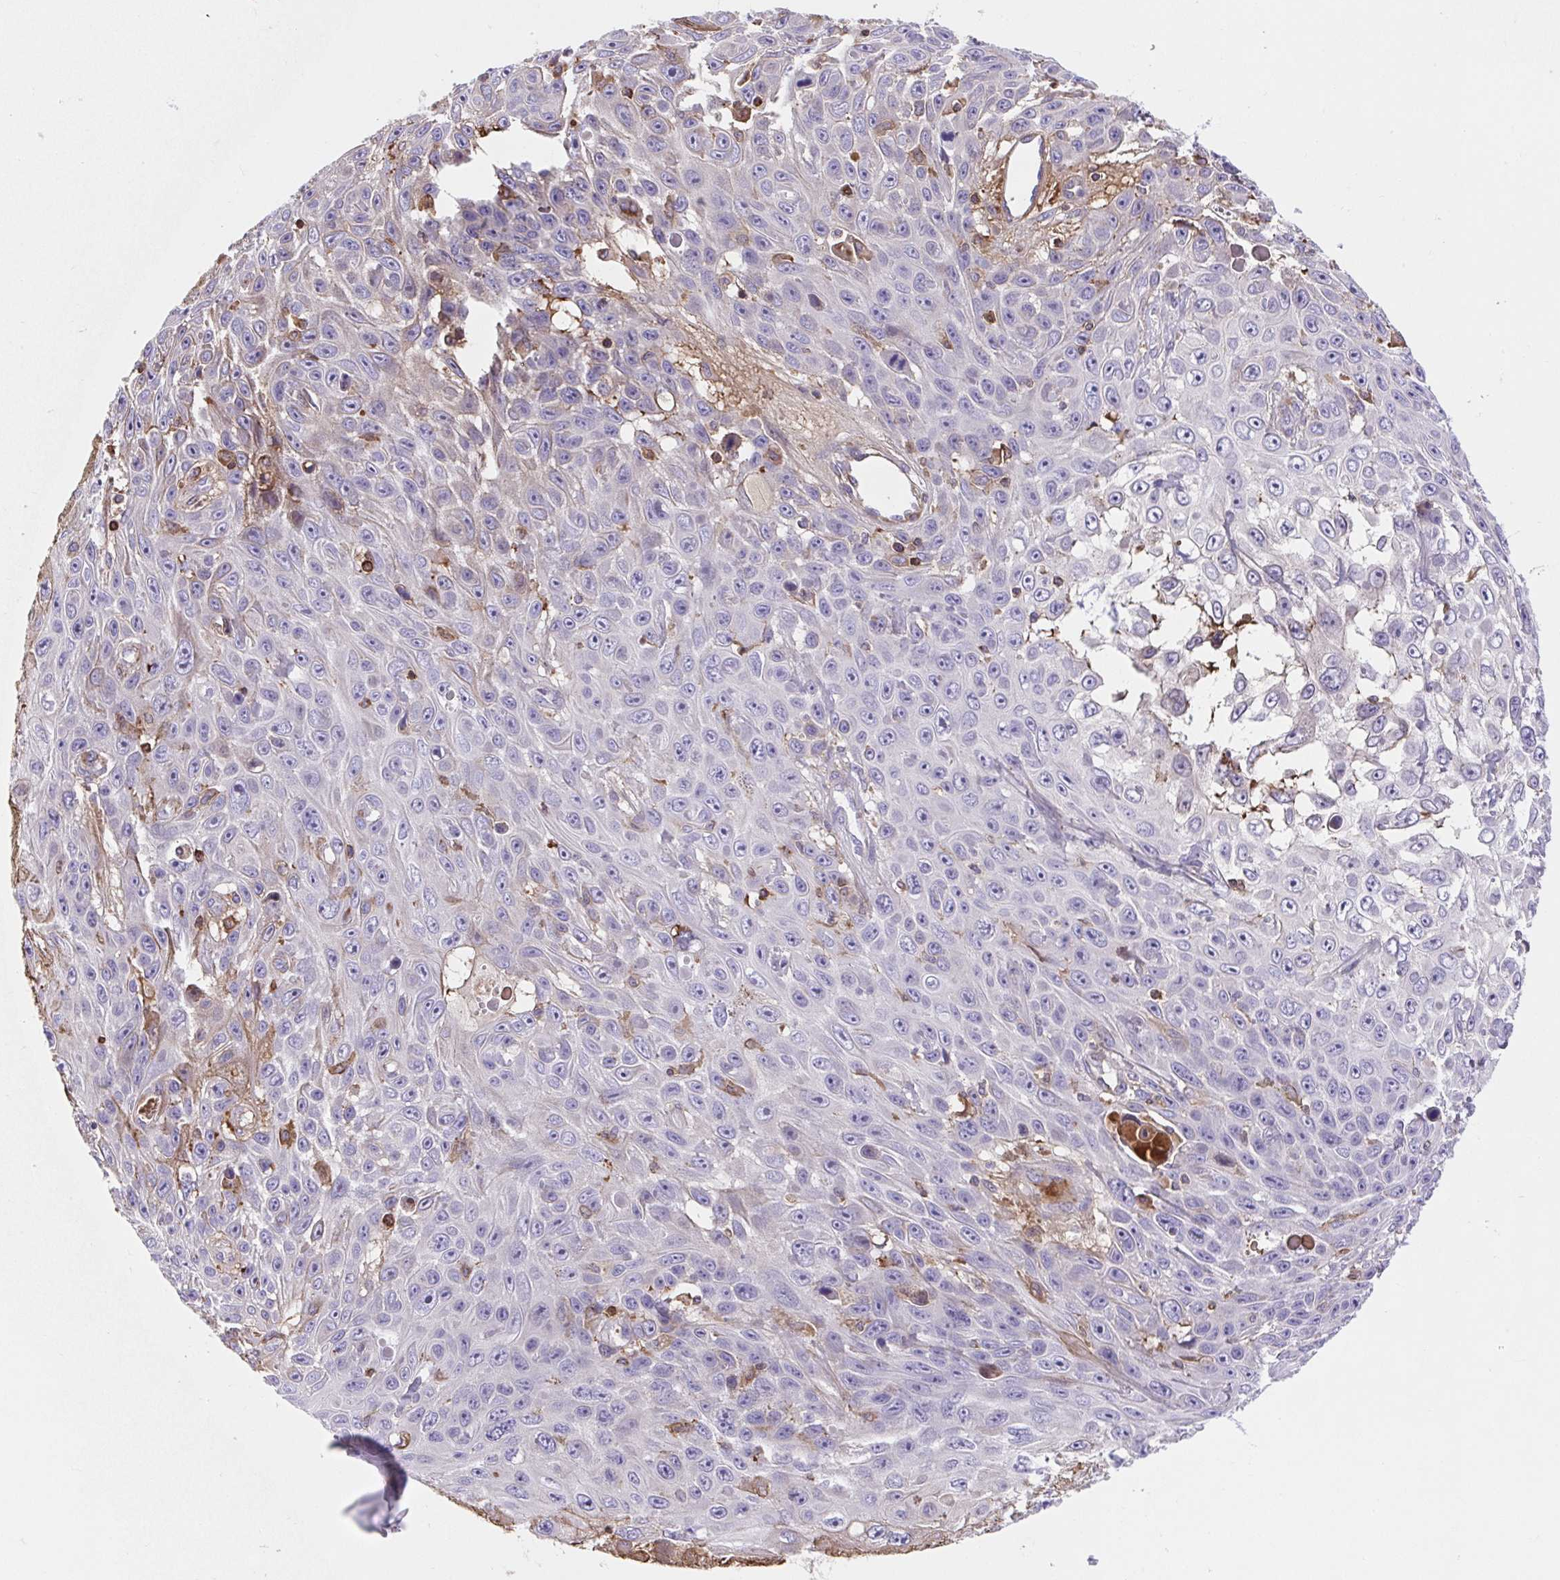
{"staining": {"intensity": "negative", "quantity": "none", "location": "none"}, "tissue": "skin cancer", "cell_type": "Tumor cells", "image_type": "cancer", "snomed": [{"axis": "morphology", "description": "Squamous cell carcinoma, NOS"}, {"axis": "topography", "description": "Skin"}], "caption": "IHC of human skin cancer (squamous cell carcinoma) reveals no expression in tumor cells.", "gene": "TPRG1", "patient": {"sex": "male", "age": 82}}